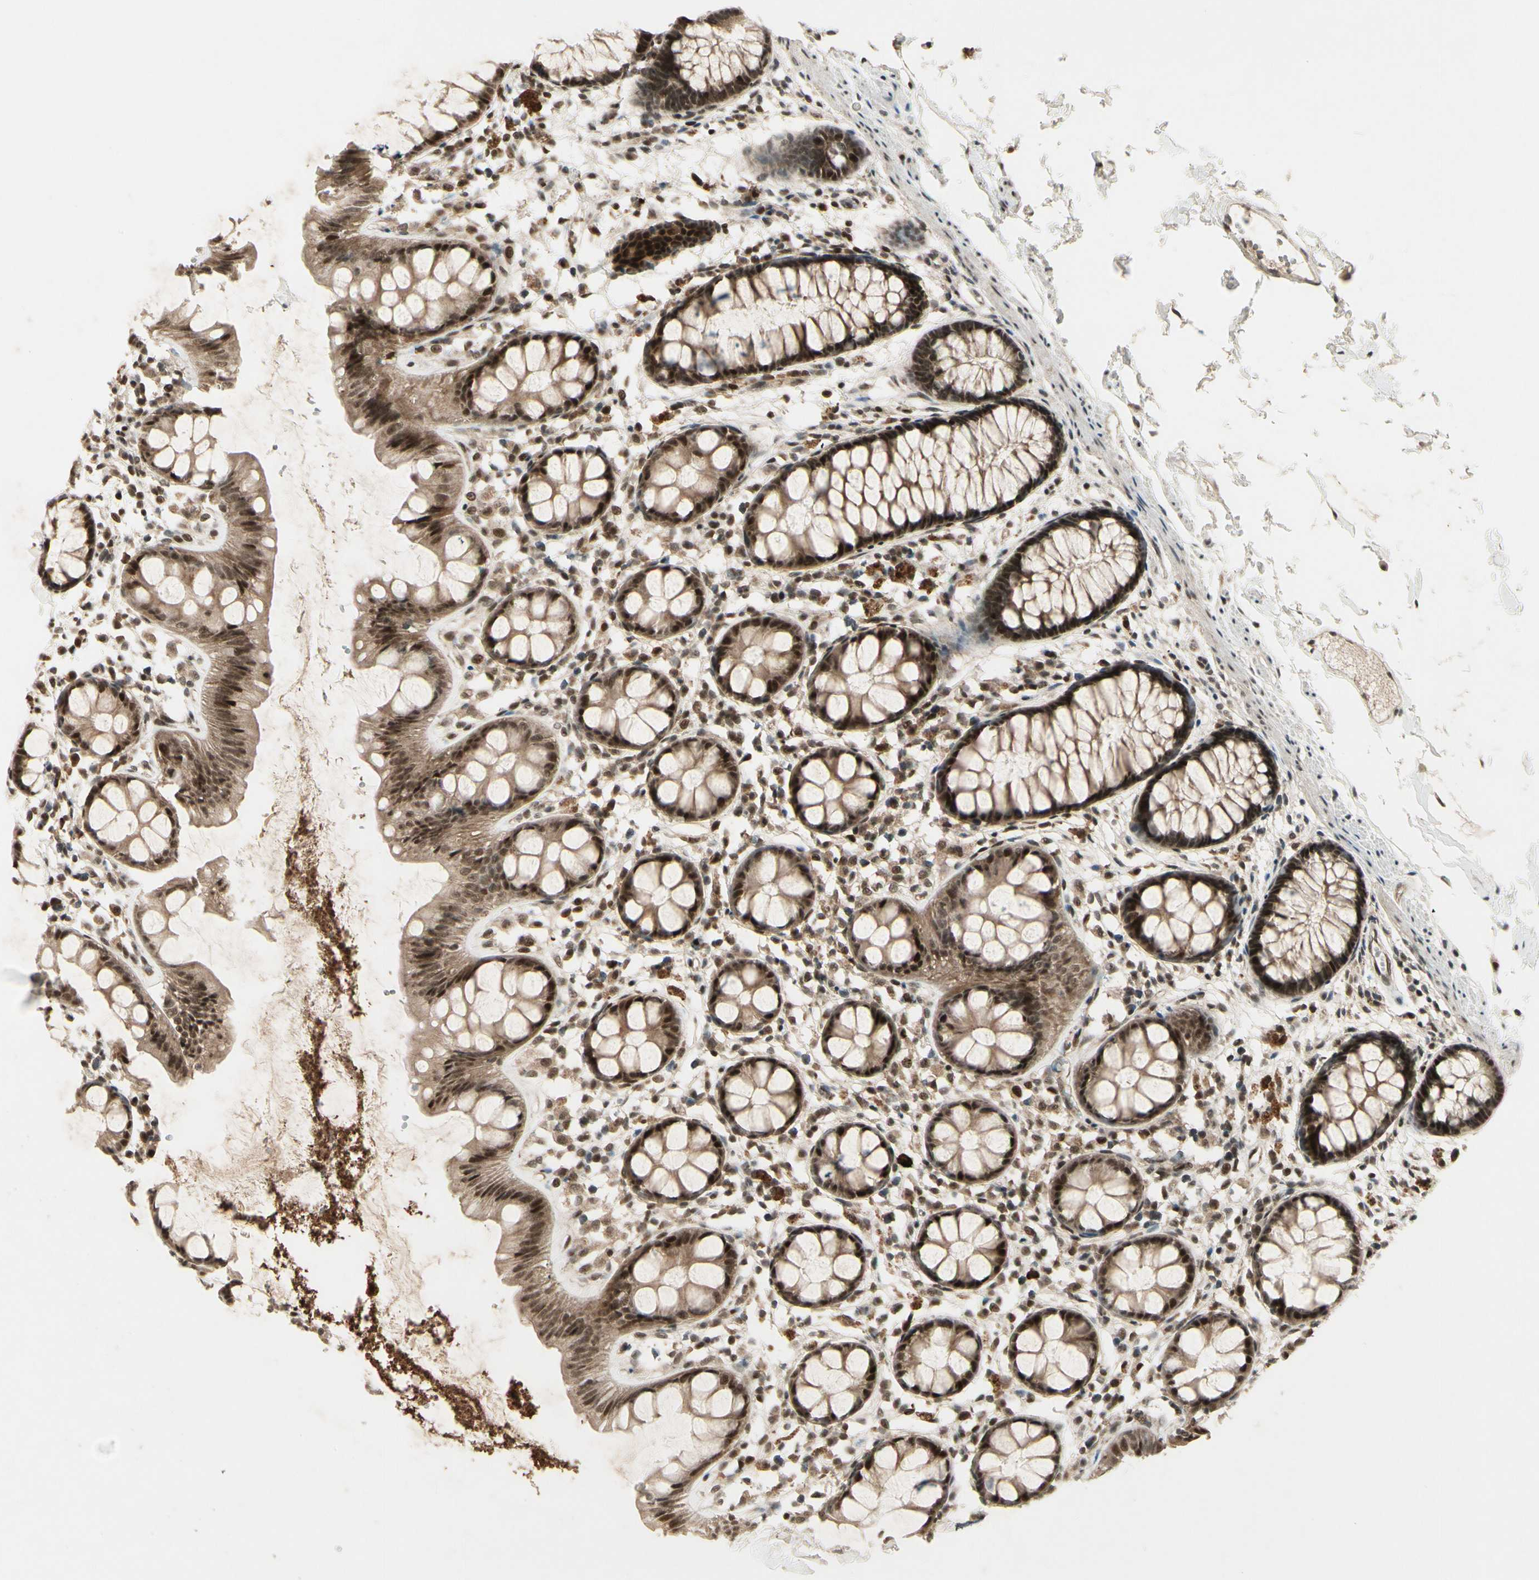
{"staining": {"intensity": "strong", "quantity": ">75%", "location": "cytoplasmic/membranous,nuclear"}, "tissue": "rectum", "cell_type": "Glandular cells", "image_type": "normal", "snomed": [{"axis": "morphology", "description": "Normal tissue, NOS"}, {"axis": "topography", "description": "Rectum"}], "caption": "Strong cytoplasmic/membranous,nuclear positivity is present in approximately >75% of glandular cells in unremarkable rectum.", "gene": "CDK11A", "patient": {"sex": "female", "age": 66}}